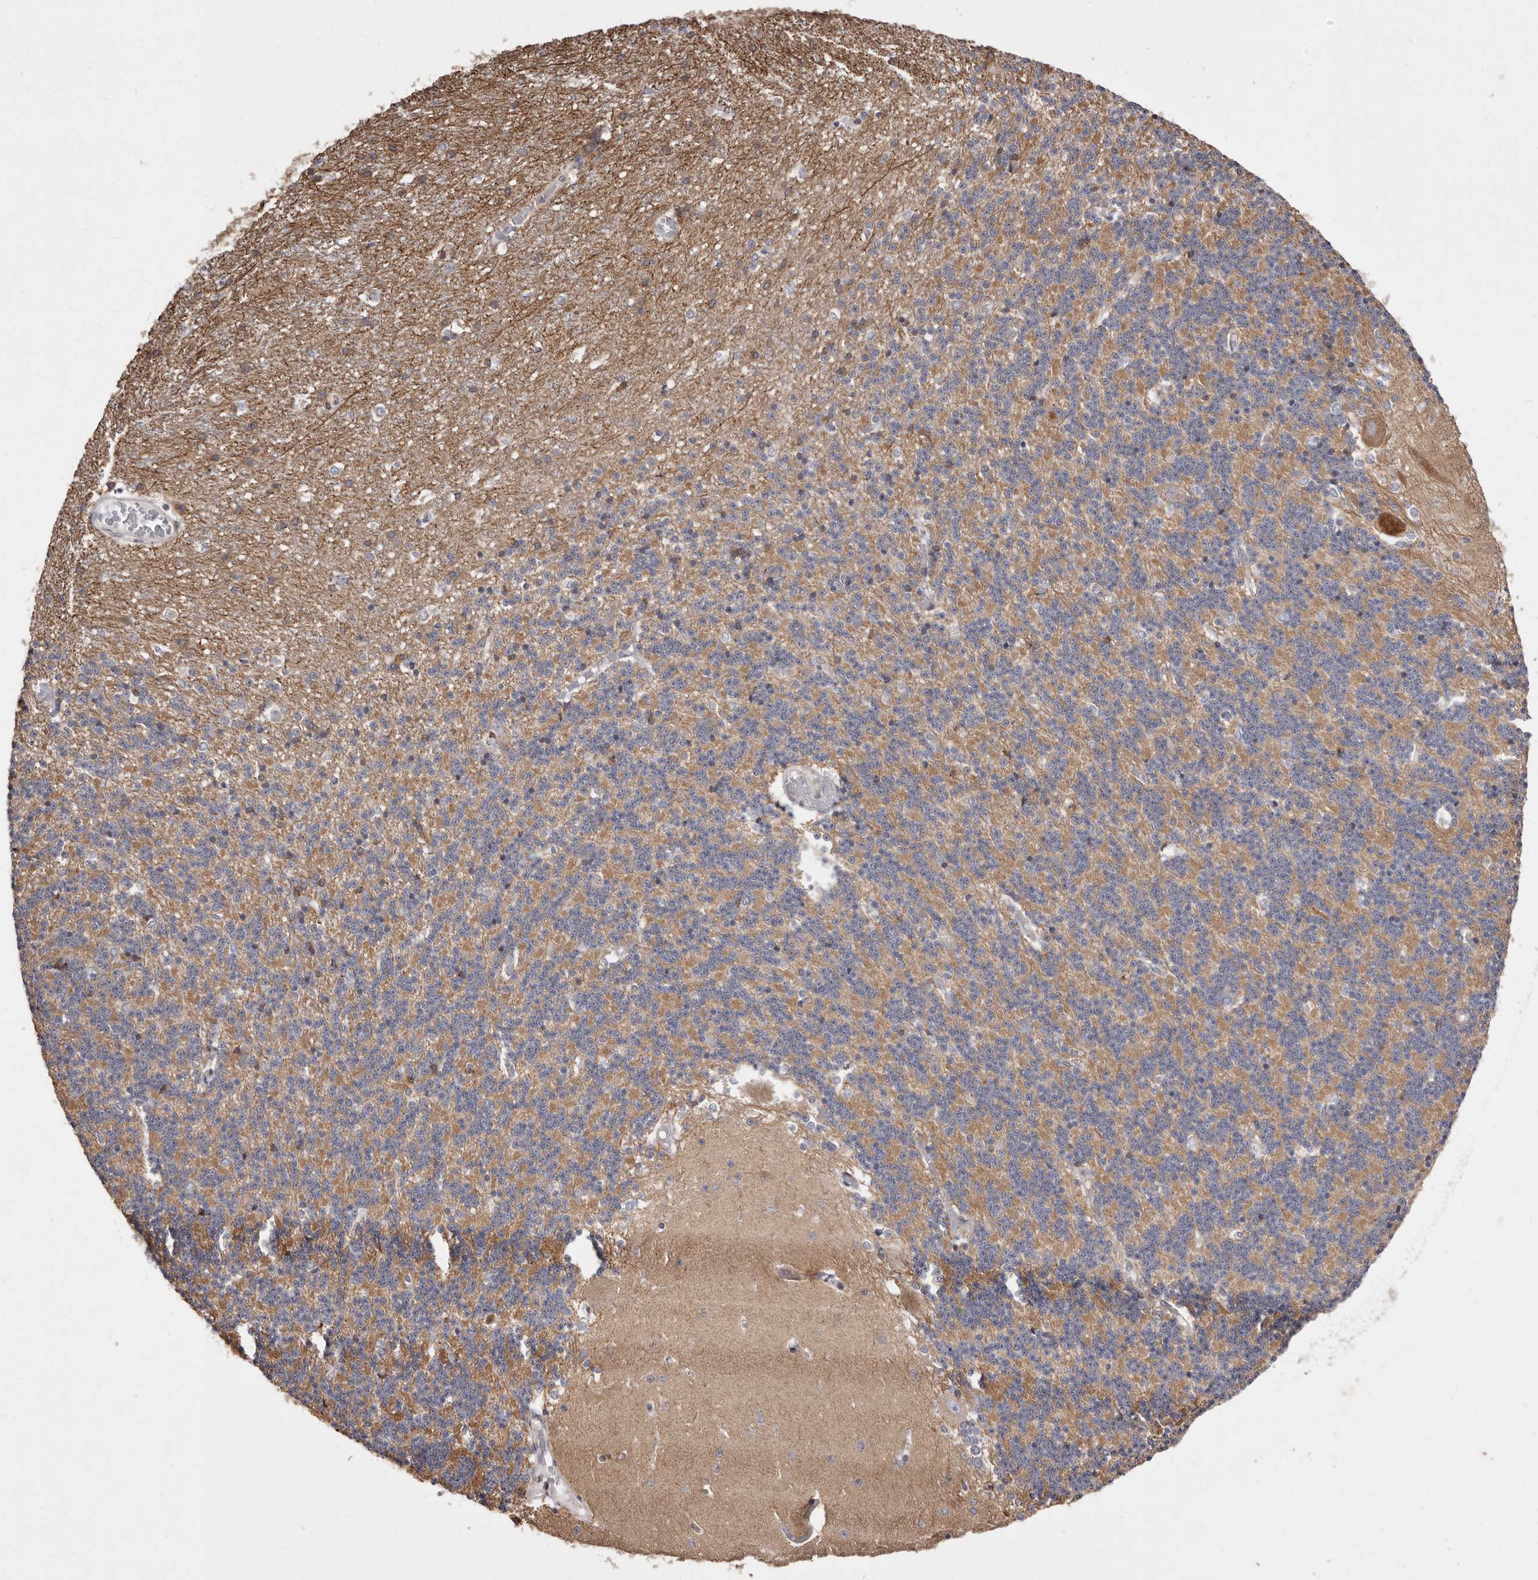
{"staining": {"intensity": "moderate", "quantity": "<25%", "location": "cytoplasmic/membranous"}, "tissue": "cerebellum", "cell_type": "Cells in granular layer", "image_type": "normal", "snomed": [{"axis": "morphology", "description": "Normal tissue, NOS"}, {"axis": "topography", "description": "Cerebellum"}], "caption": "High-power microscopy captured an immunohistochemistry histopathology image of benign cerebellum, revealing moderate cytoplasmic/membranous expression in about <25% of cells in granular layer. Using DAB (3,3'-diaminobenzidine) (brown) and hematoxylin (blue) stains, captured at high magnification using brightfield microscopy.", "gene": "TIMM17B", "patient": {"sex": "male", "age": 37}}